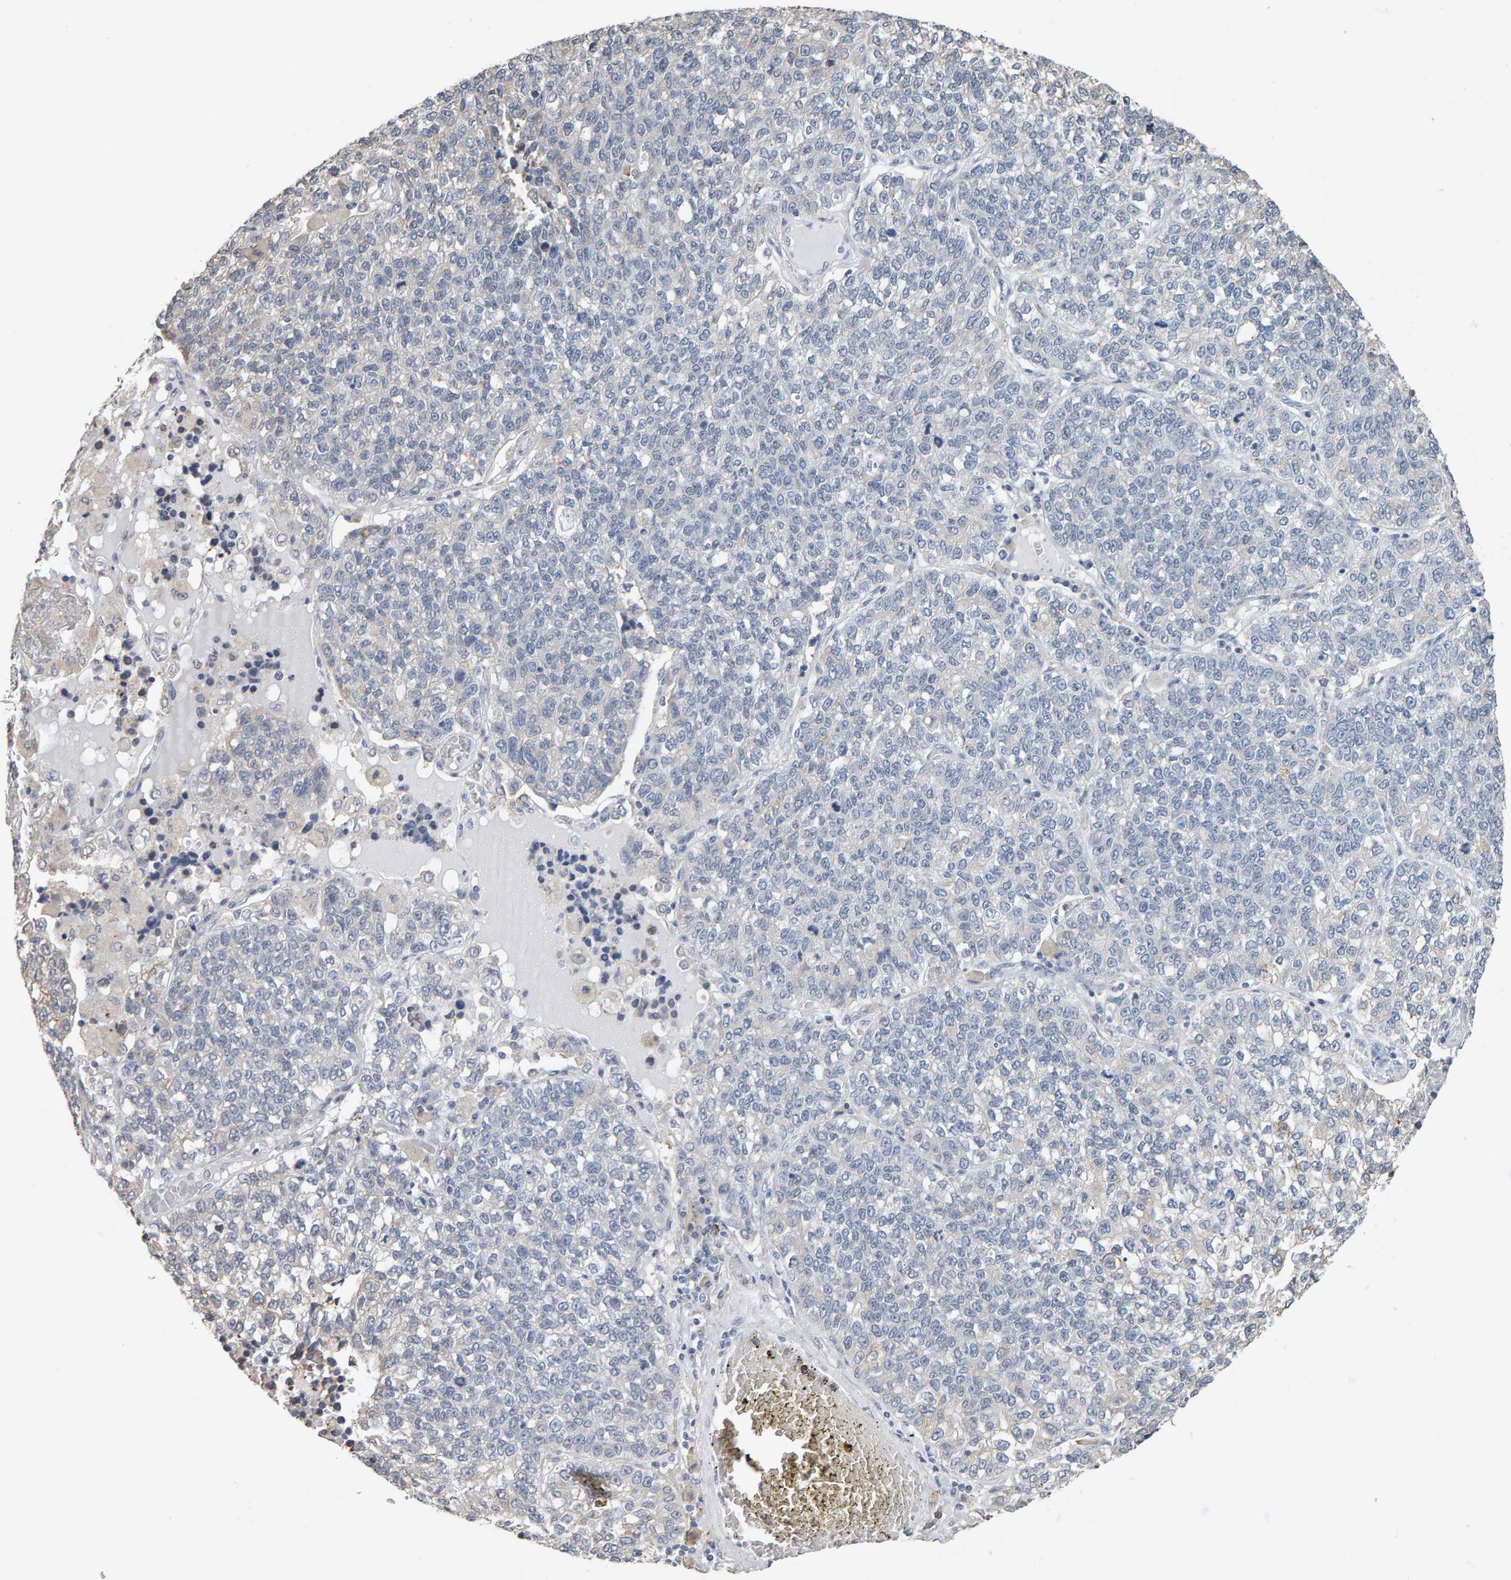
{"staining": {"intensity": "negative", "quantity": "none", "location": "none"}, "tissue": "lung cancer", "cell_type": "Tumor cells", "image_type": "cancer", "snomed": [{"axis": "morphology", "description": "Adenocarcinoma, NOS"}, {"axis": "topography", "description": "Lung"}], "caption": "IHC image of human lung cancer (adenocarcinoma) stained for a protein (brown), which displays no expression in tumor cells.", "gene": "ADHFE1", "patient": {"sex": "male", "age": 49}}